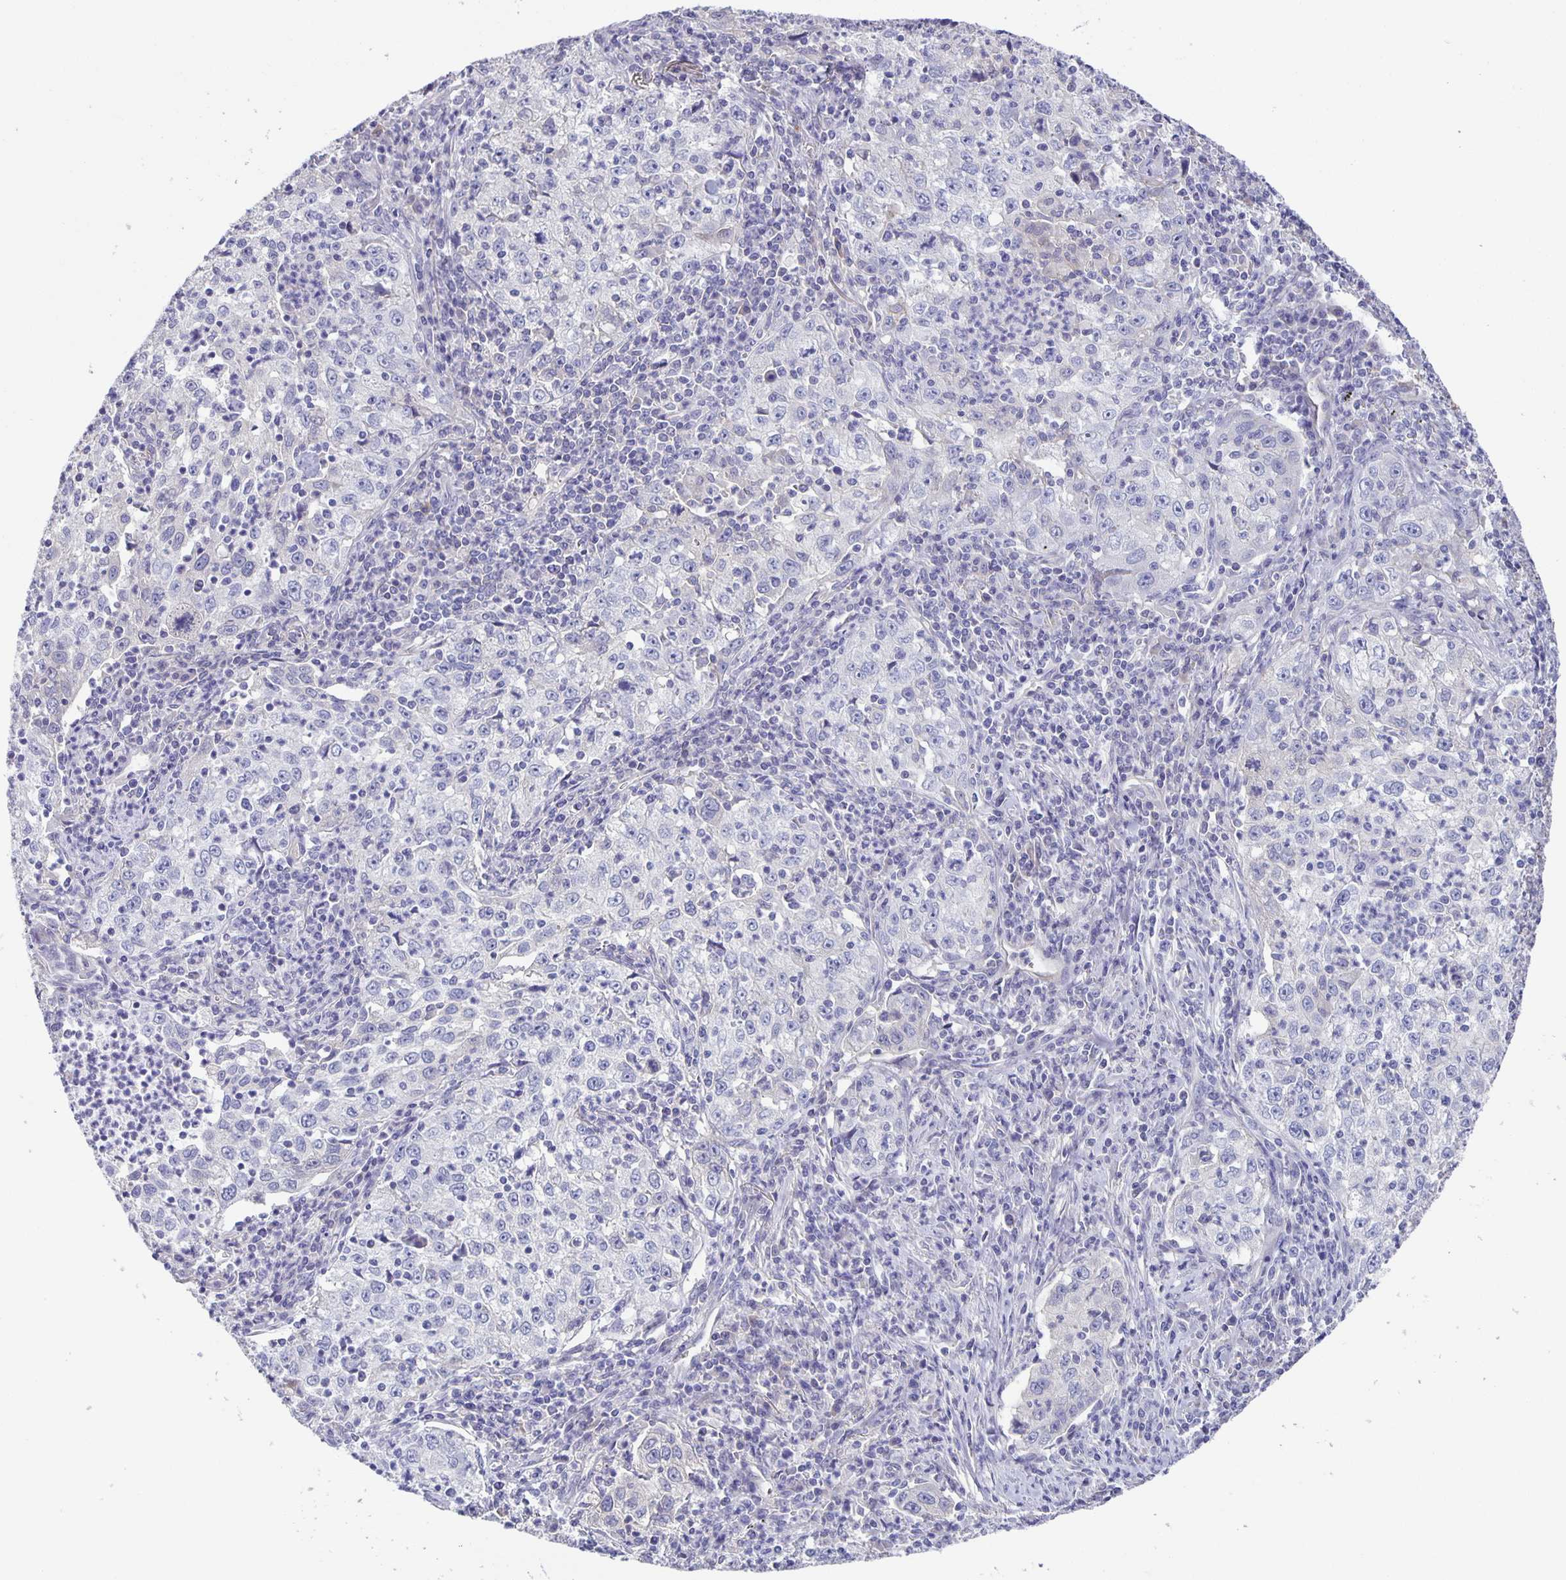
{"staining": {"intensity": "negative", "quantity": "none", "location": "none"}, "tissue": "lung cancer", "cell_type": "Tumor cells", "image_type": "cancer", "snomed": [{"axis": "morphology", "description": "Squamous cell carcinoma, NOS"}, {"axis": "topography", "description": "Lung"}], "caption": "A histopathology image of human lung cancer is negative for staining in tumor cells. (DAB immunohistochemistry visualized using brightfield microscopy, high magnification).", "gene": "PTPN3", "patient": {"sex": "male", "age": 71}}